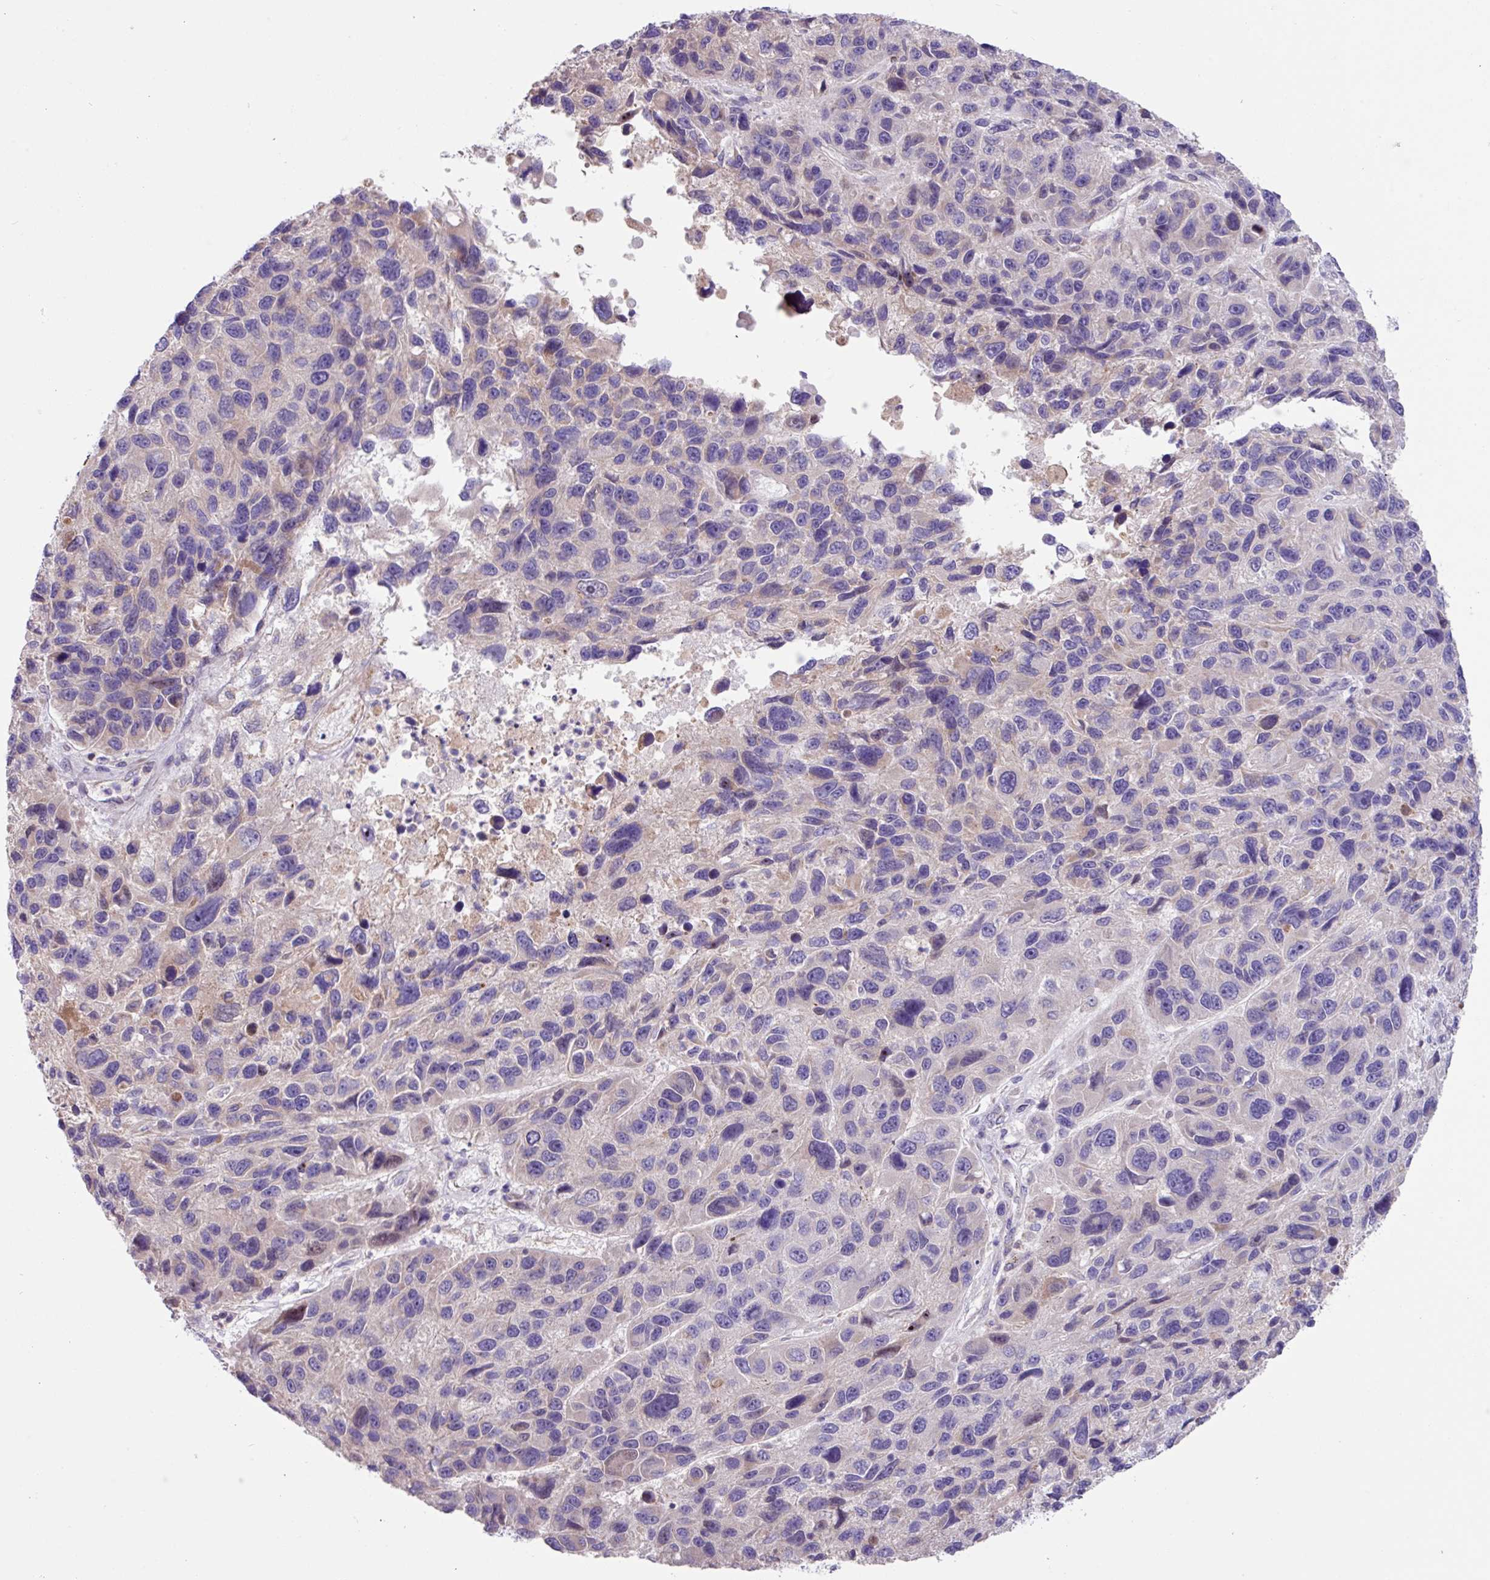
{"staining": {"intensity": "negative", "quantity": "none", "location": "none"}, "tissue": "melanoma", "cell_type": "Tumor cells", "image_type": "cancer", "snomed": [{"axis": "morphology", "description": "Malignant melanoma, NOS"}, {"axis": "topography", "description": "Skin"}], "caption": "The image reveals no significant staining in tumor cells of malignant melanoma.", "gene": "IQCJ", "patient": {"sex": "male", "age": 53}}